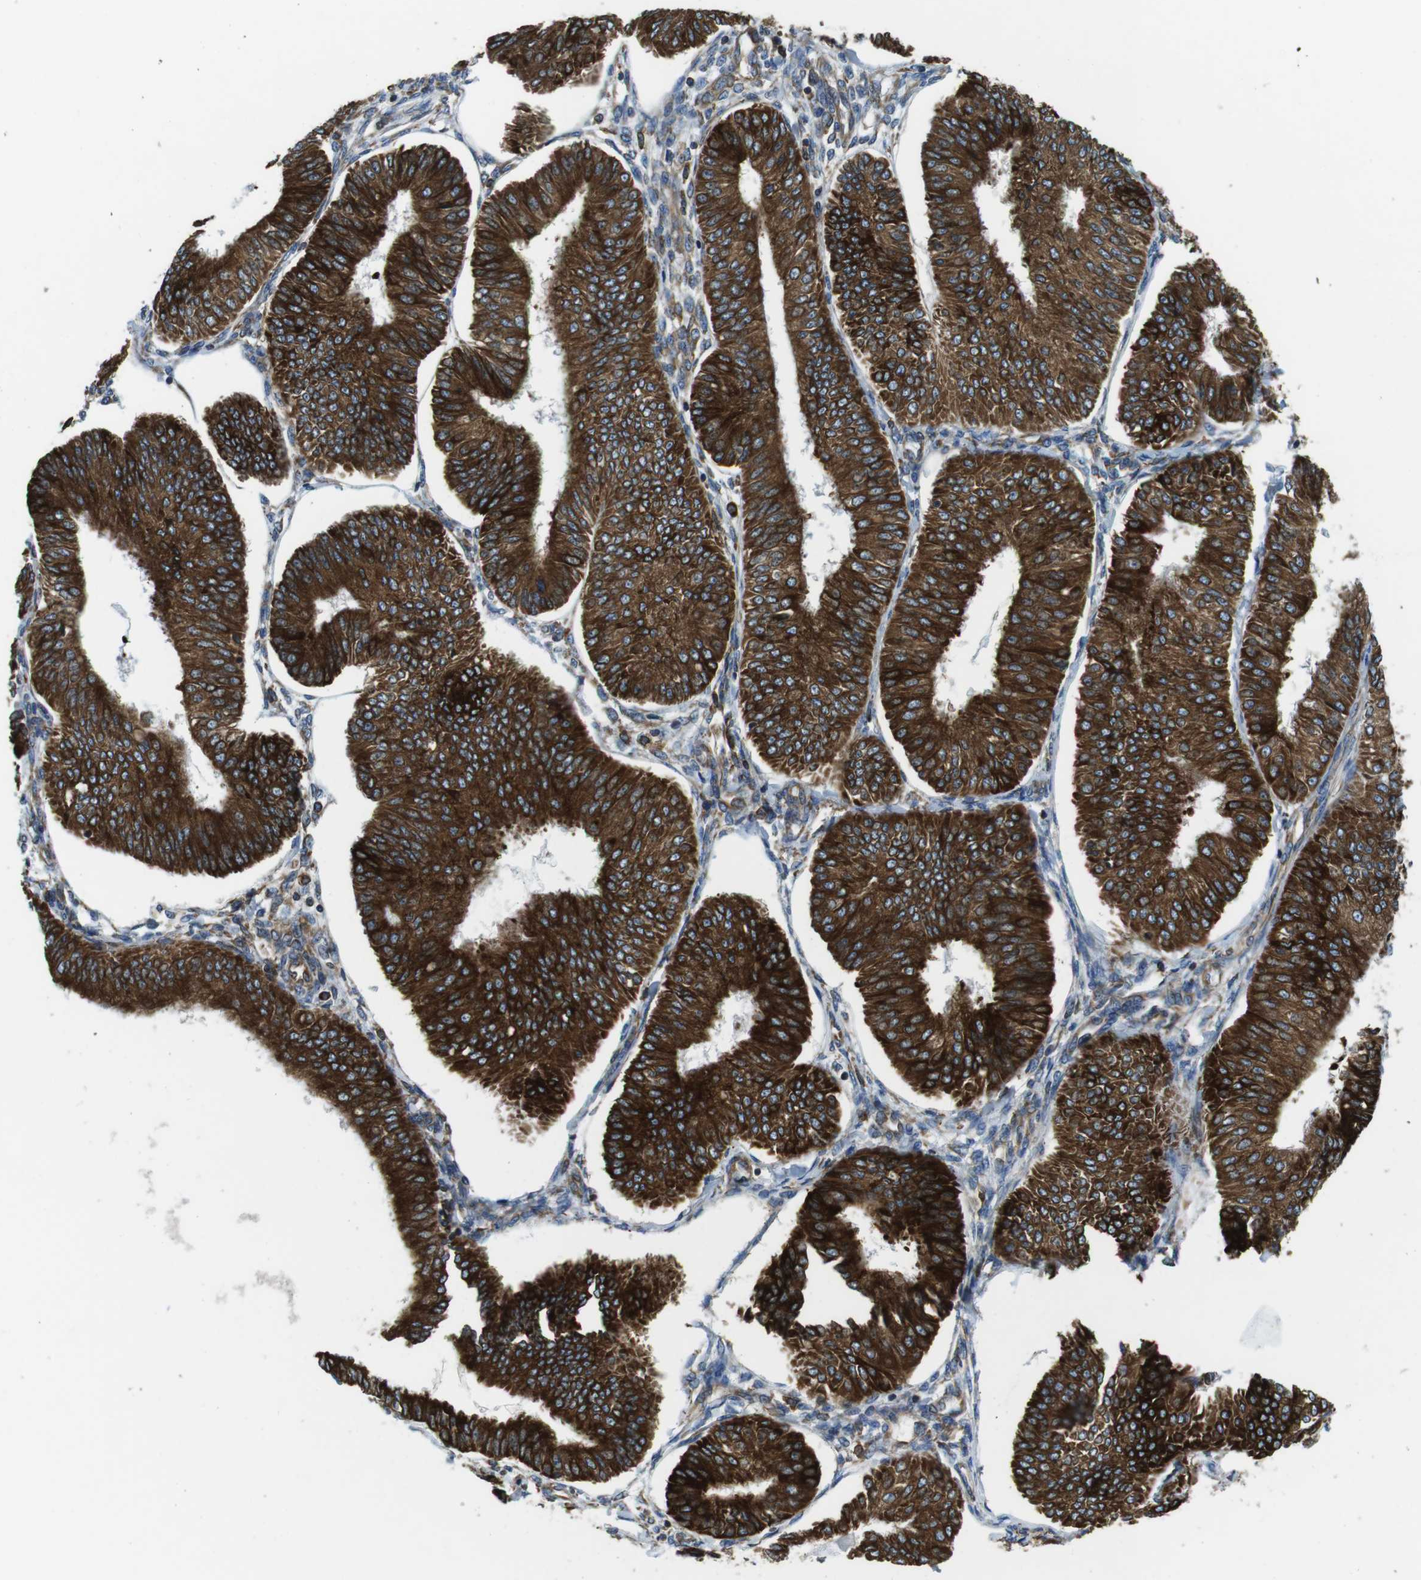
{"staining": {"intensity": "strong", "quantity": ">75%", "location": "cytoplasmic/membranous"}, "tissue": "endometrial cancer", "cell_type": "Tumor cells", "image_type": "cancer", "snomed": [{"axis": "morphology", "description": "Adenocarcinoma, NOS"}, {"axis": "topography", "description": "Endometrium"}], "caption": "A high amount of strong cytoplasmic/membranous positivity is appreciated in approximately >75% of tumor cells in endometrial cancer (adenocarcinoma) tissue.", "gene": "UGGT1", "patient": {"sex": "female", "age": 58}}